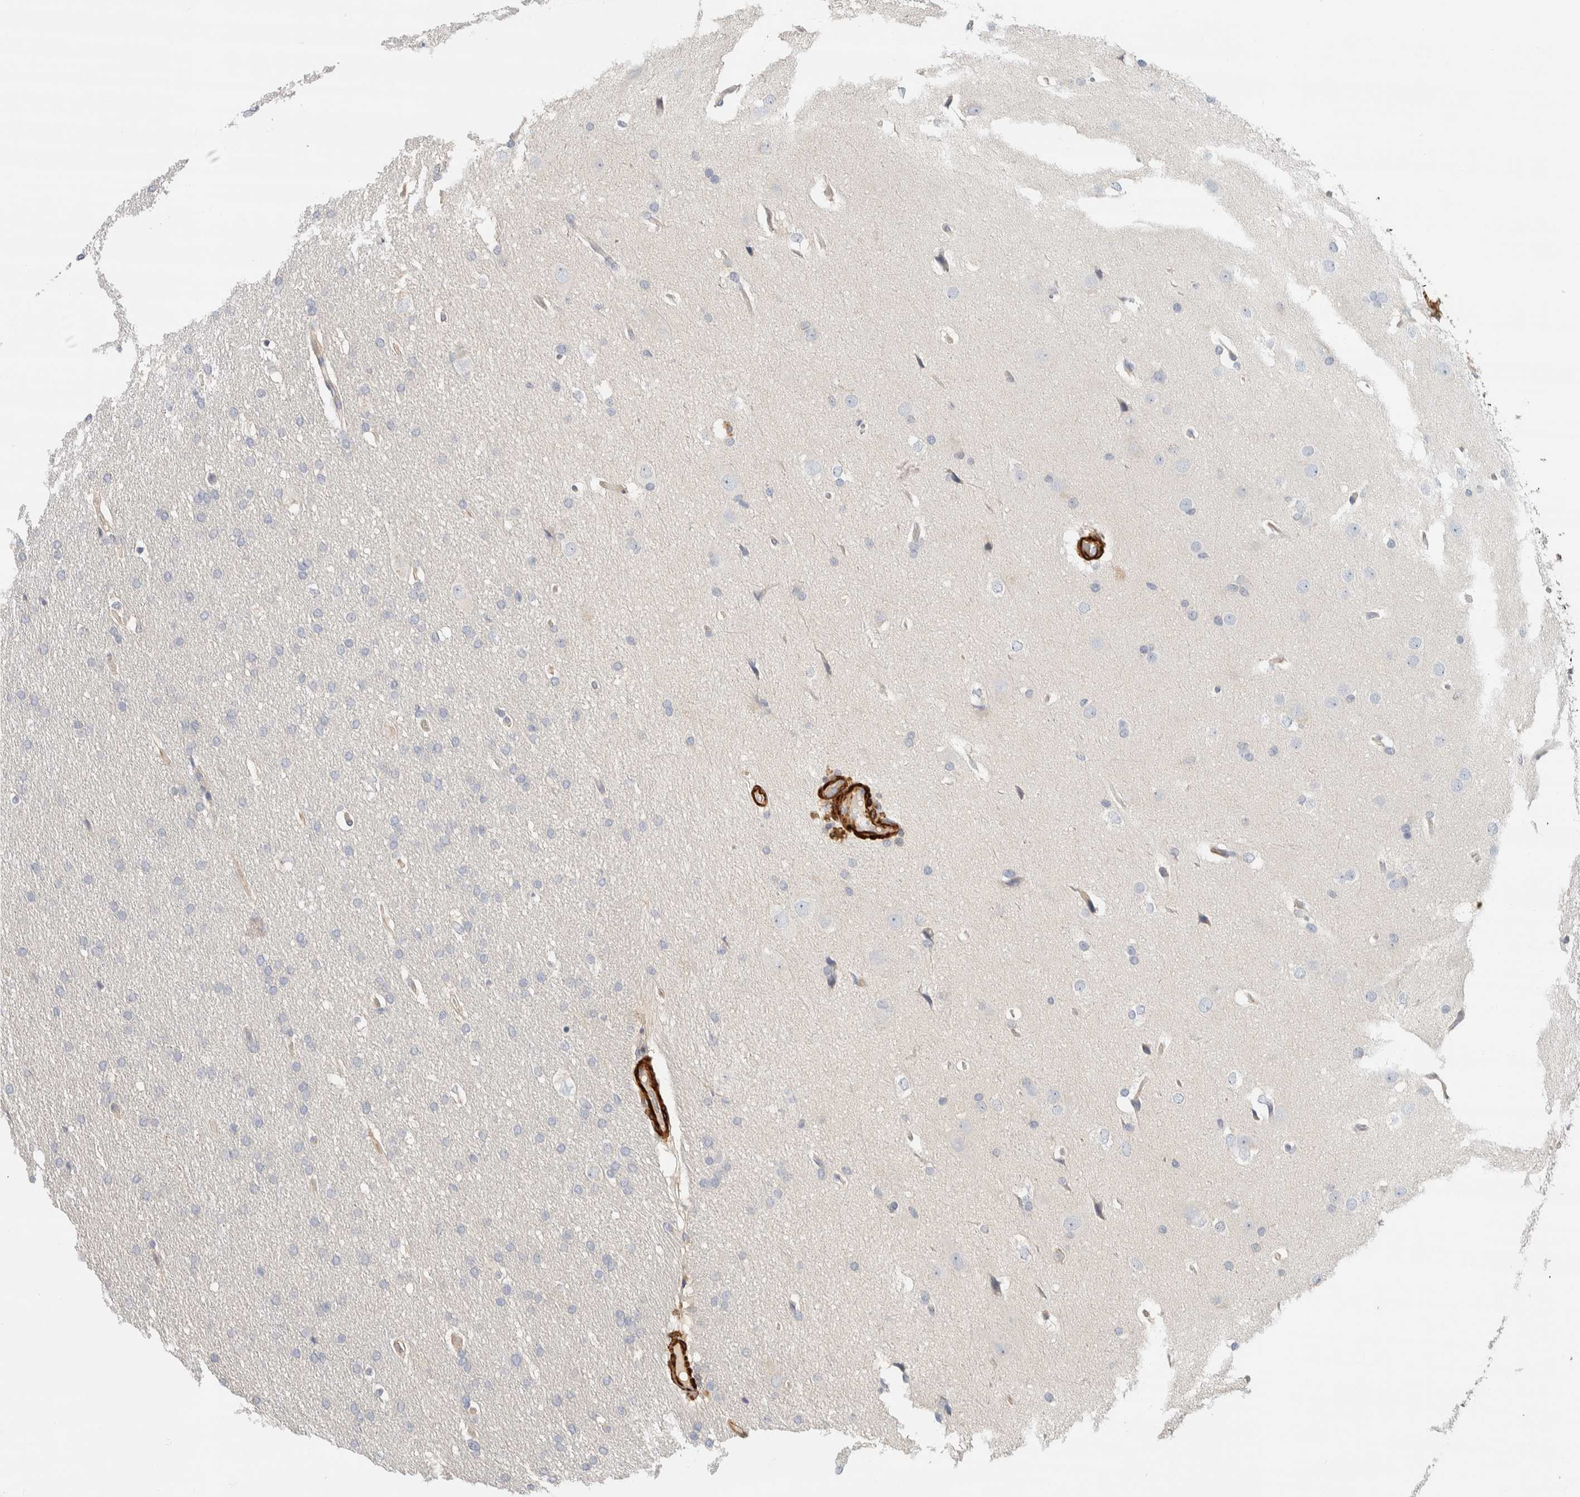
{"staining": {"intensity": "negative", "quantity": "none", "location": "none"}, "tissue": "glioma", "cell_type": "Tumor cells", "image_type": "cancer", "snomed": [{"axis": "morphology", "description": "Glioma, malignant, Low grade"}, {"axis": "topography", "description": "Brain"}], "caption": "An immunohistochemistry photomicrograph of malignant glioma (low-grade) is shown. There is no staining in tumor cells of malignant glioma (low-grade). Brightfield microscopy of immunohistochemistry (IHC) stained with DAB (3,3'-diaminobenzidine) (brown) and hematoxylin (blue), captured at high magnification.", "gene": "CDR2", "patient": {"sex": "female", "age": 37}}